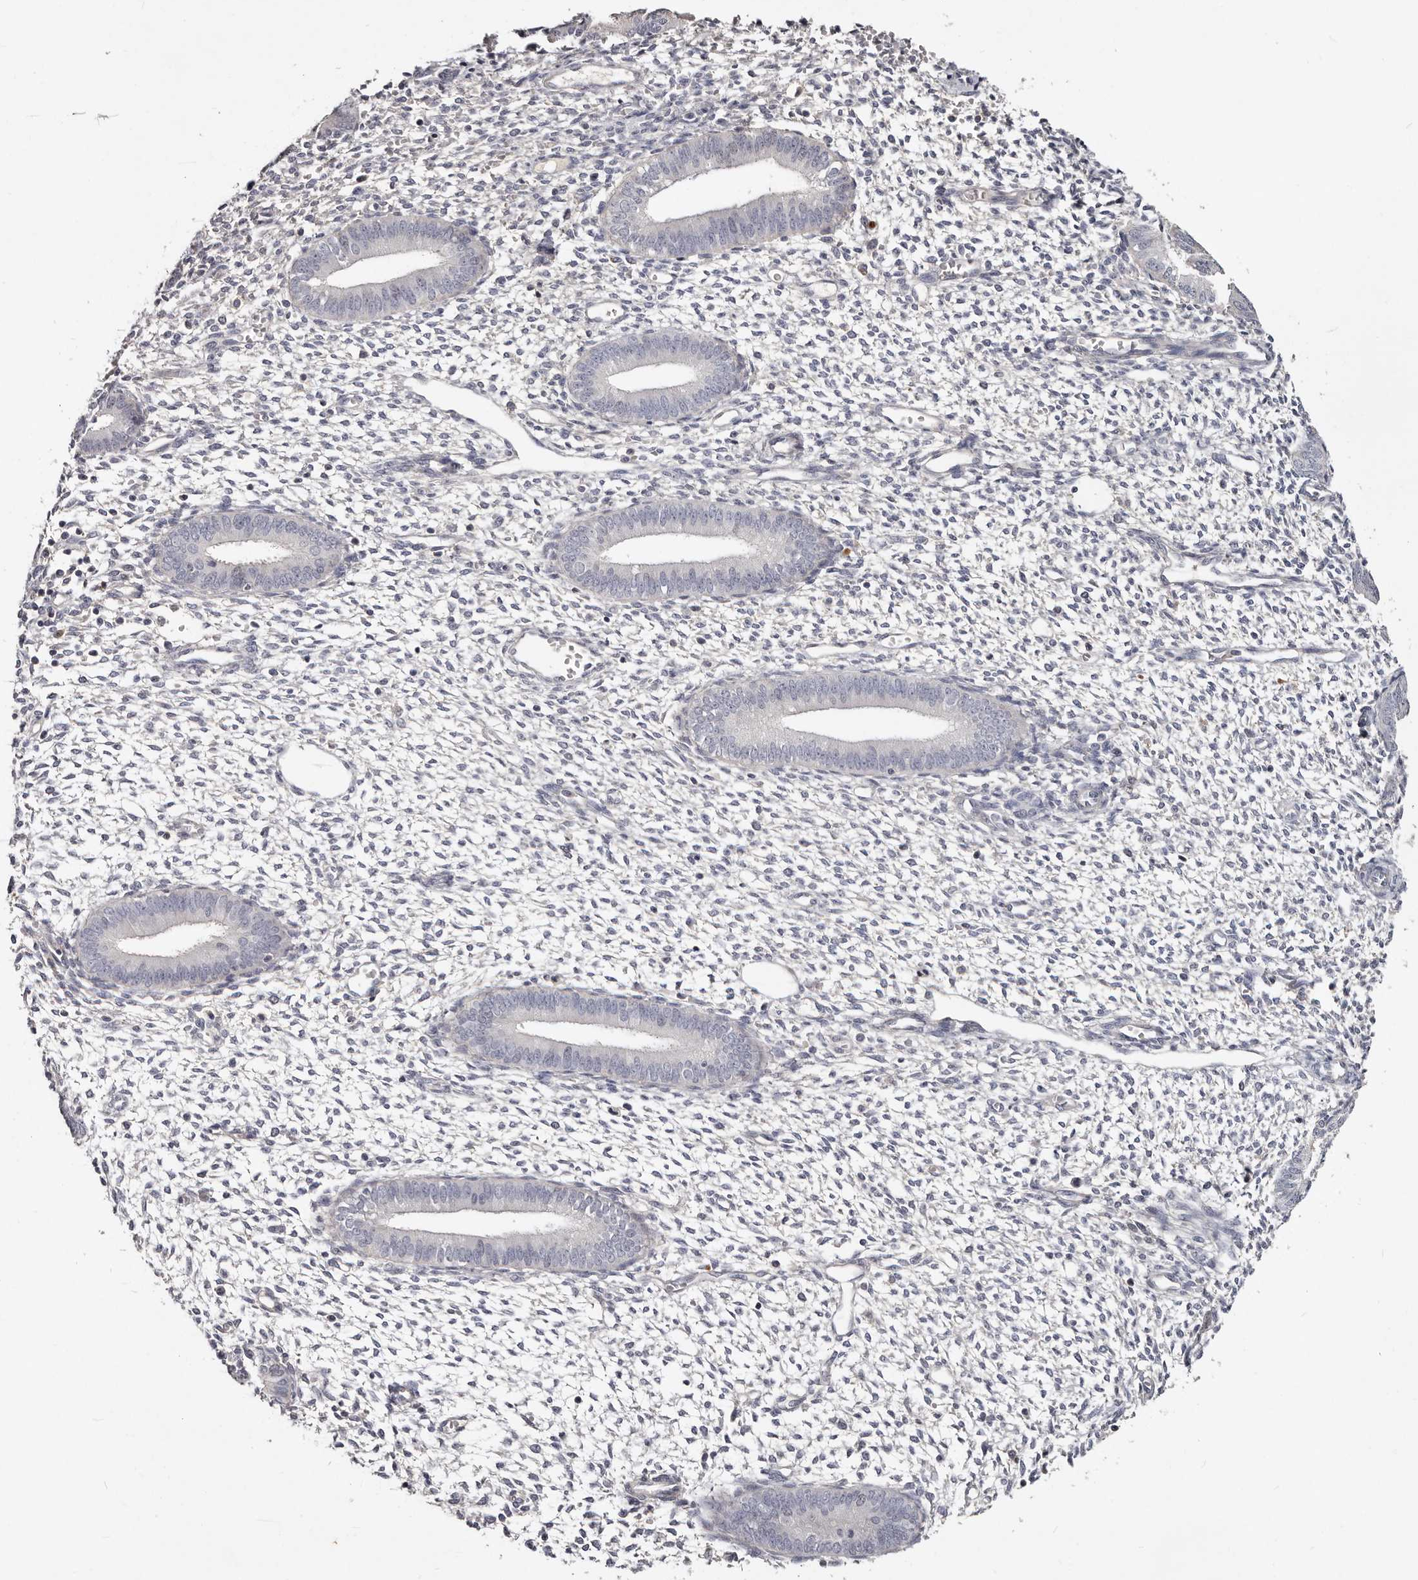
{"staining": {"intensity": "negative", "quantity": "none", "location": "none"}, "tissue": "endometrium", "cell_type": "Cells in endometrial stroma", "image_type": "normal", "snomed": [{"axis": "morphology", "description": "Normal tissue, NOS"}, {"axis": "topography", "description": "Endometrium"}], "caption": "Immunohistochemical staining of benign human endometrium exhibits no significant expression in cells in endometrial stroma.", "gene": "MRPS33", "patient": {"sex": "female", "age": 46}}